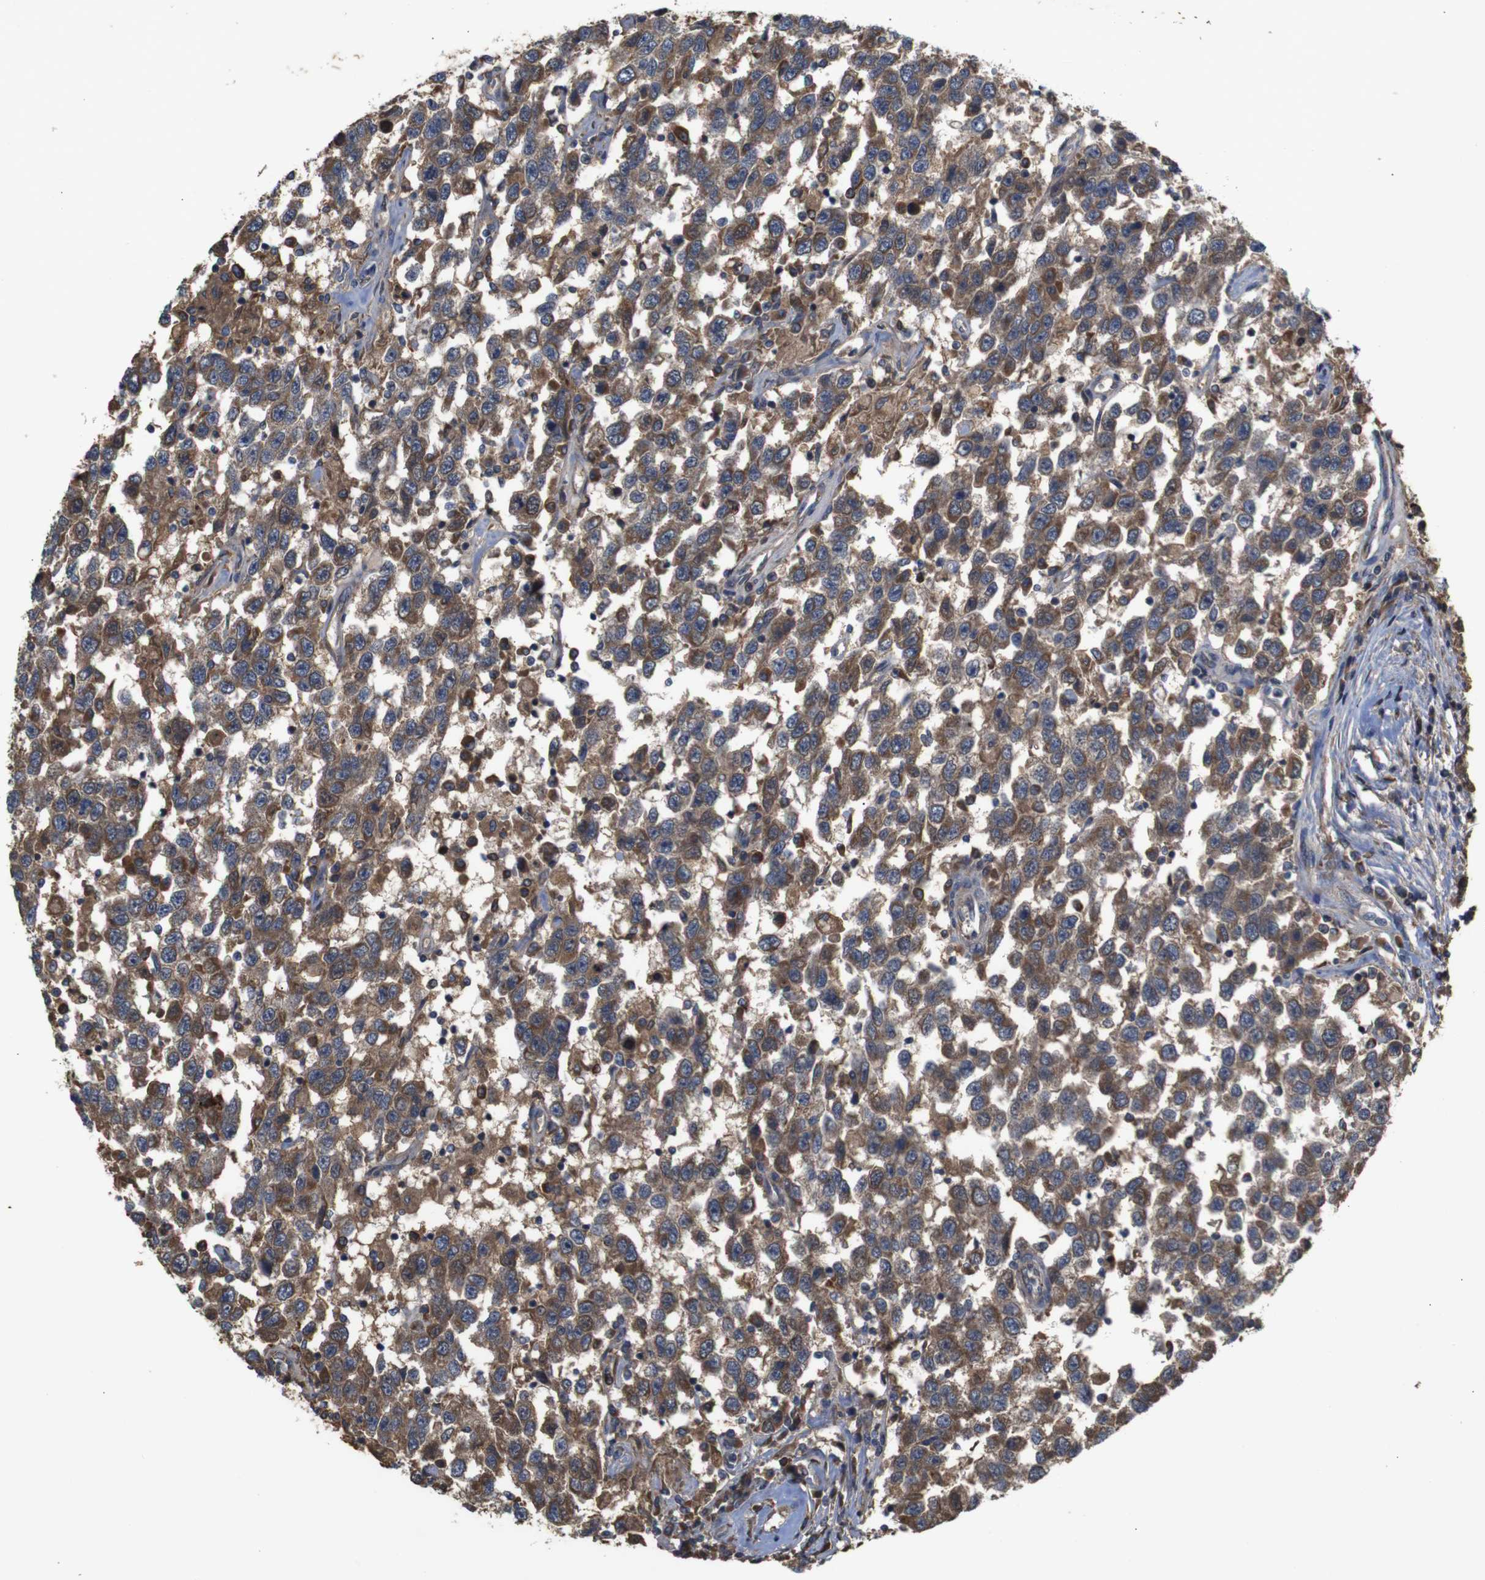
{"staining": {"intensity": "moderate", "quantity": ">75%", "location": "cytoplasmic/membranous"}, "tissue": "testis cancer", "cell_type": "Tumor cells", "image_type": "cancer", "snomed": [{"axis": "morphology", "description": "Seminoma, NOS"}, {"axis": "topography", "description": "Testis"}], "caption": "About >75% of tumor cells in human testis cancer demonstrate moderate cytoplasmic/membranous protein expression as visualized by brown immunohistochemical staining.", "gene": "PTPN1", "patient": {"sex": "male", "age": 41}}